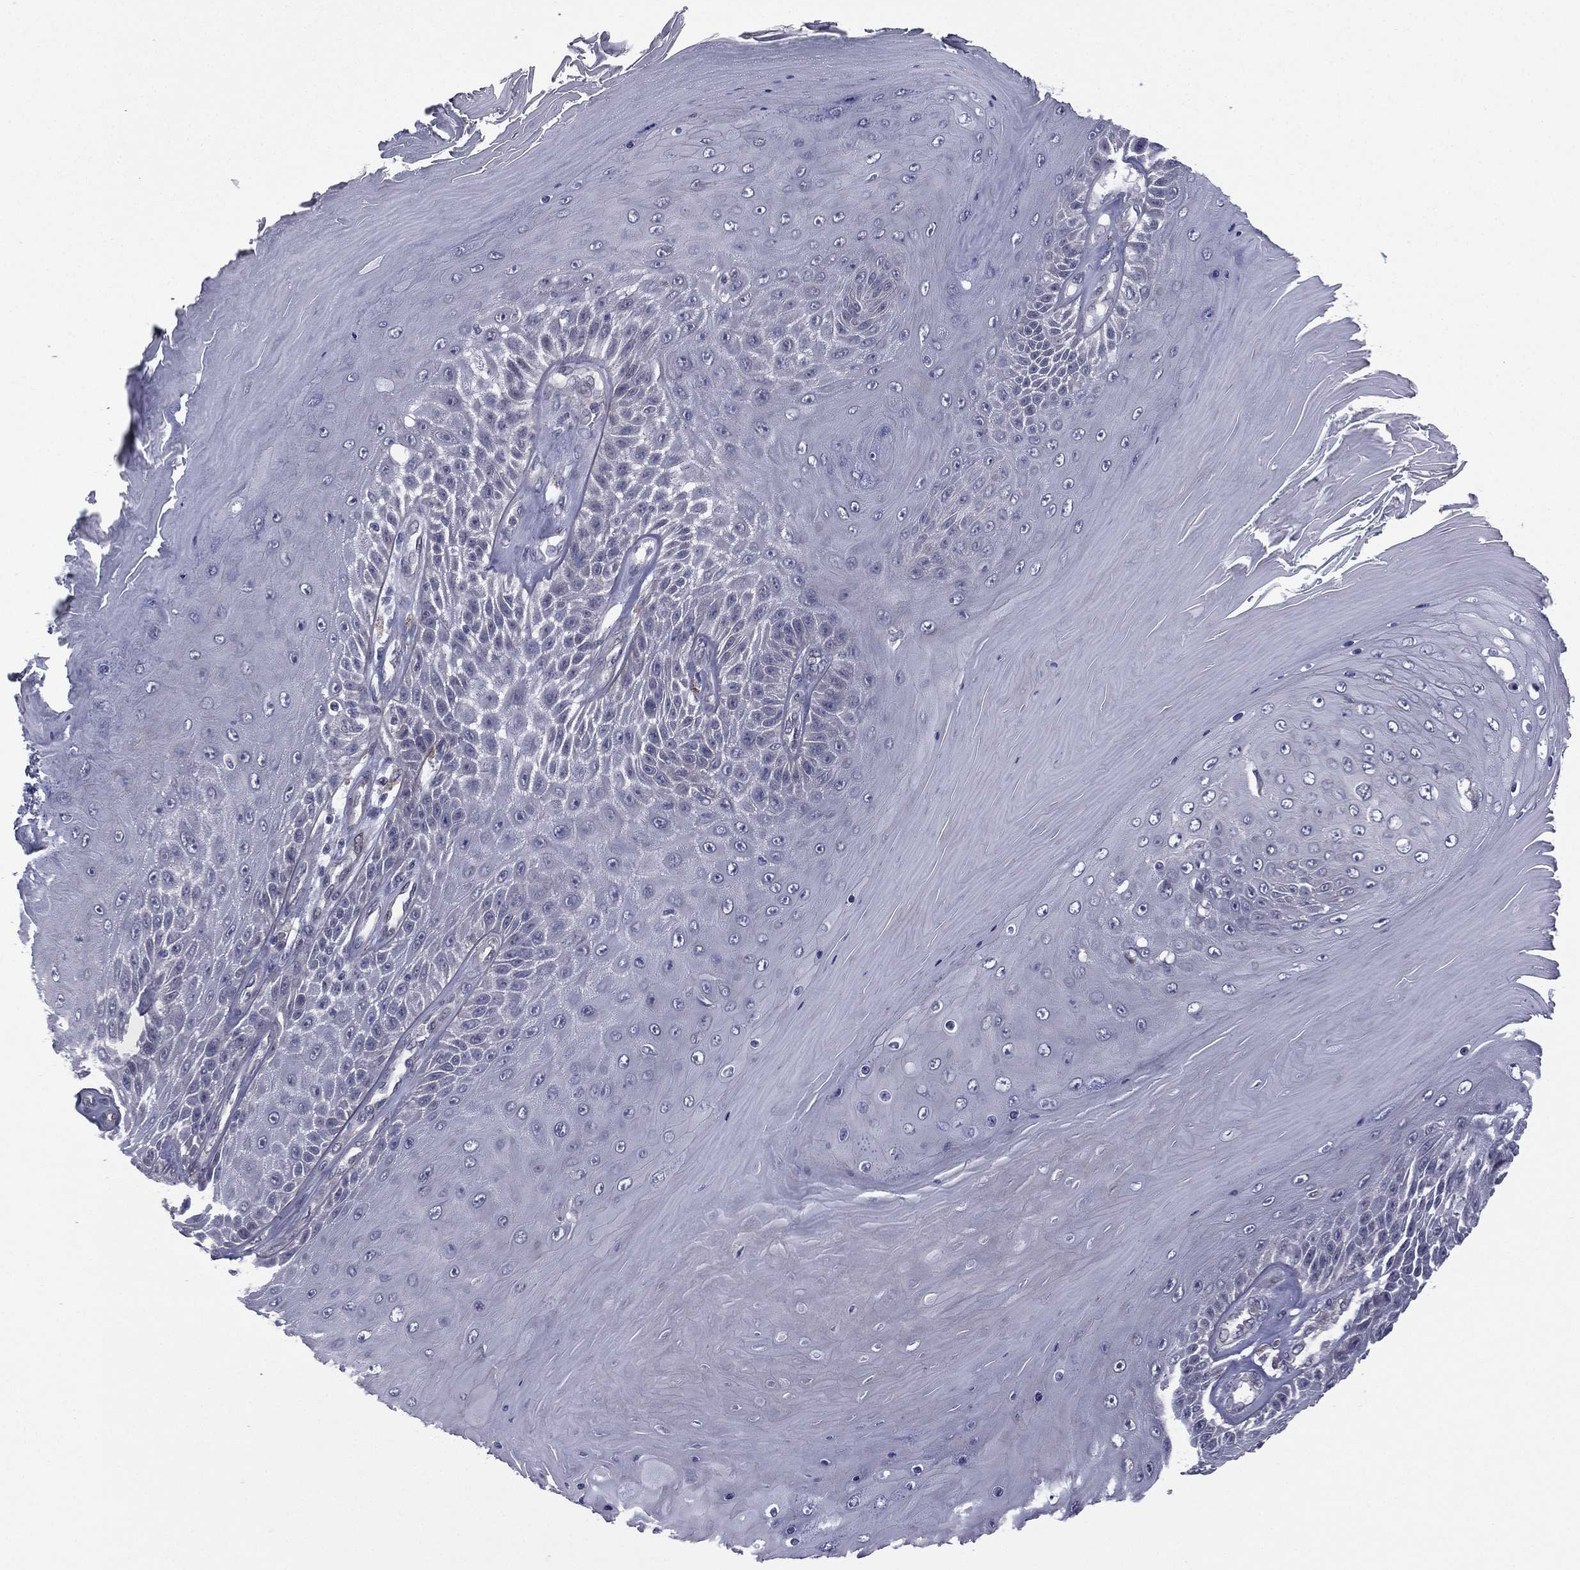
{"staining": {"intensity": "negative", "quantity": "none", "location": "none"}, "tissue": "skin cancer", "cell_type": "Tumor cells", "image_type": "cancer", "snomed": [{"axis": "morphology", "description": "Squamous cell carcinoma, NOS"}, {"axis": "topography", "description": "Skin"}], "caption": "Human skin squamous cell carcinoma stained for a protein using immunohistochemistry (IHC) demonstrates no expression in tumor cells.", "gene": "ACTRT2", "patient": {"sex": "male", "age": 62}}